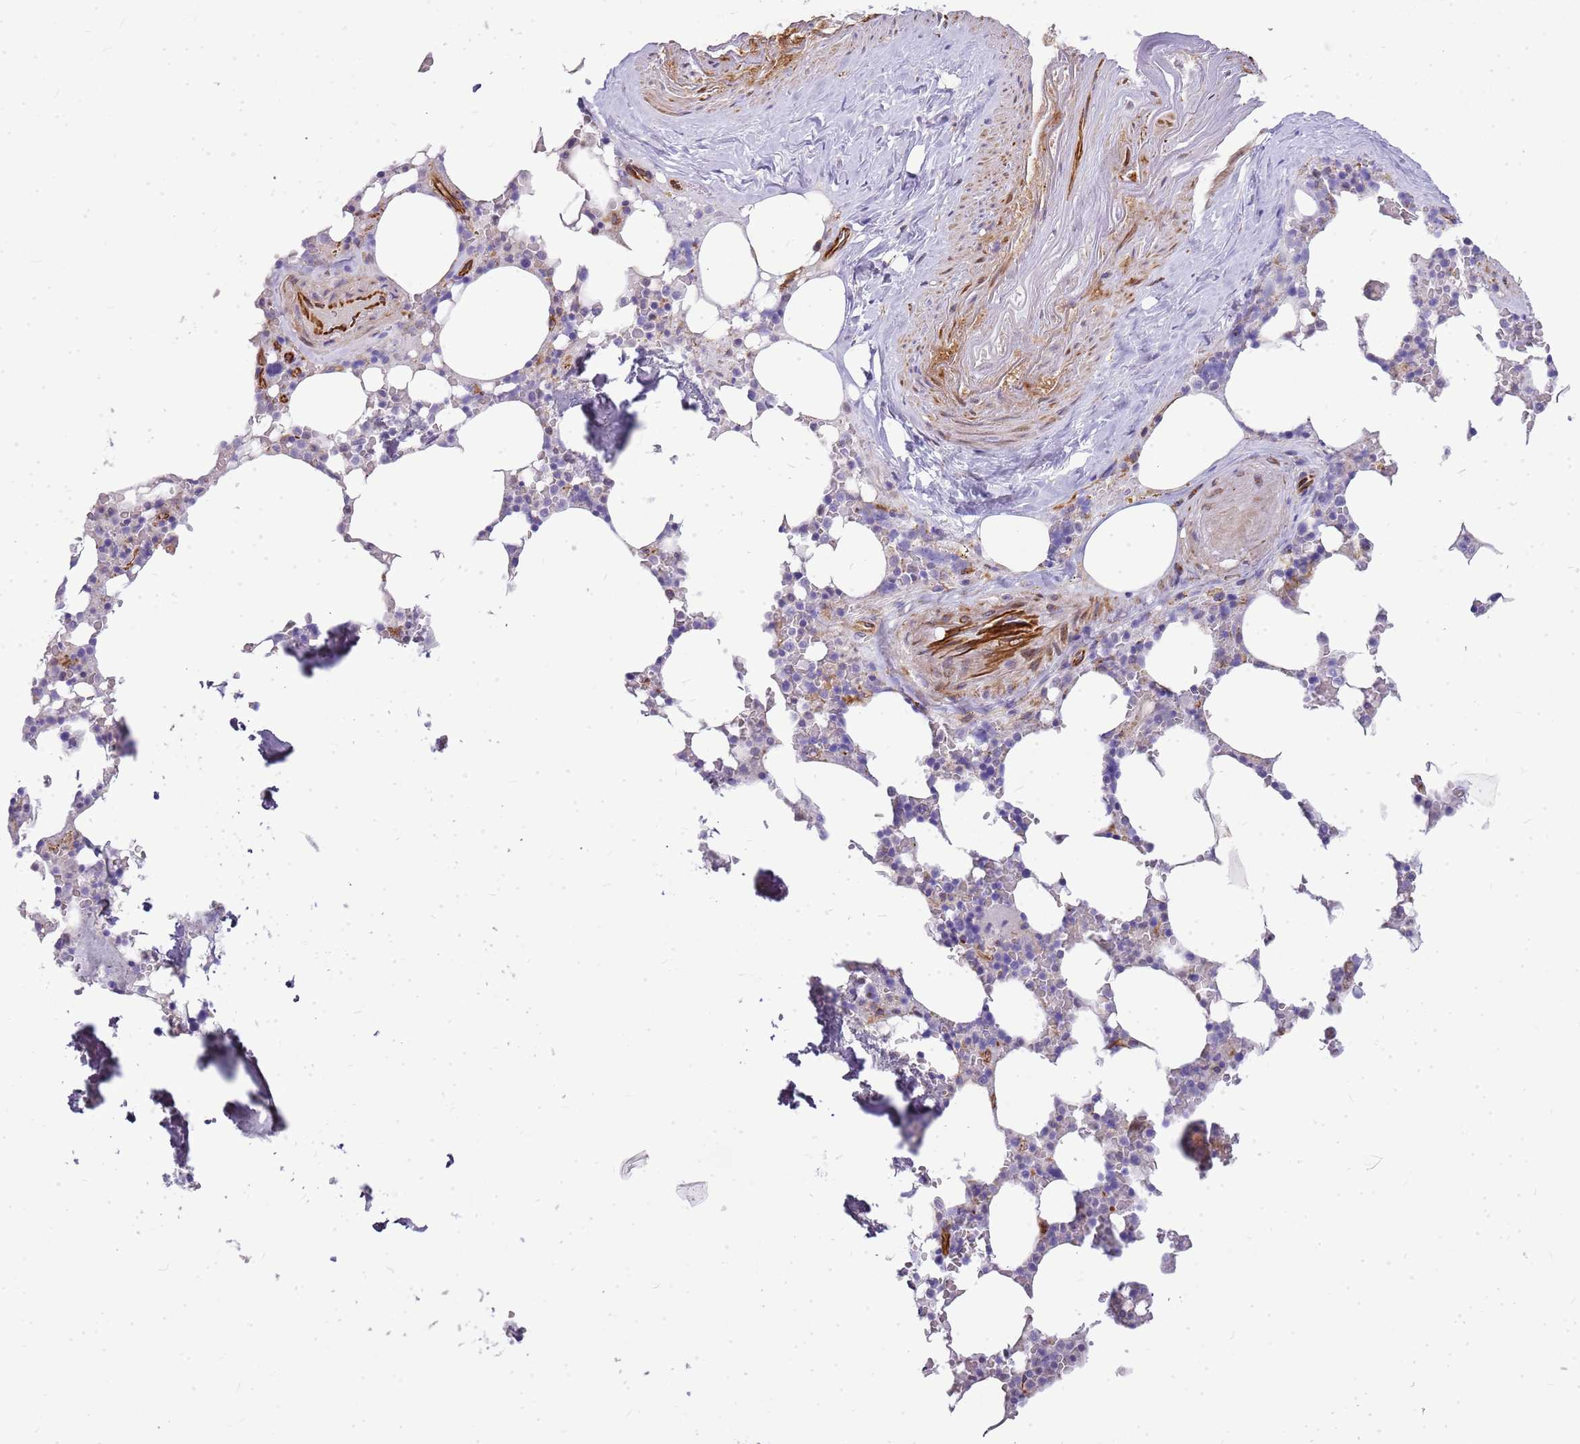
{"staining": {"intensity": "negative", "quantity": "none", "location": "none"}, "tissue": "bone marrow", "cell_type": "Hematopoietic cells", "image_type": "normal", "snomed": [{"axis": "morphology", "description": "Normal tissue, NOS"}, {"axis": "topography", "description": "Bone marrow"}], "caption": "The IHC micrograph has no significant expression in hematopoietic cells of bone marrow. (Stains: DAB IHC with hematoxylin counter stain, Microscopy: brightfield microscopy at high magnification).", "gene": "ZDHHC1", "patient": {"sex": "male", "age": 64}}